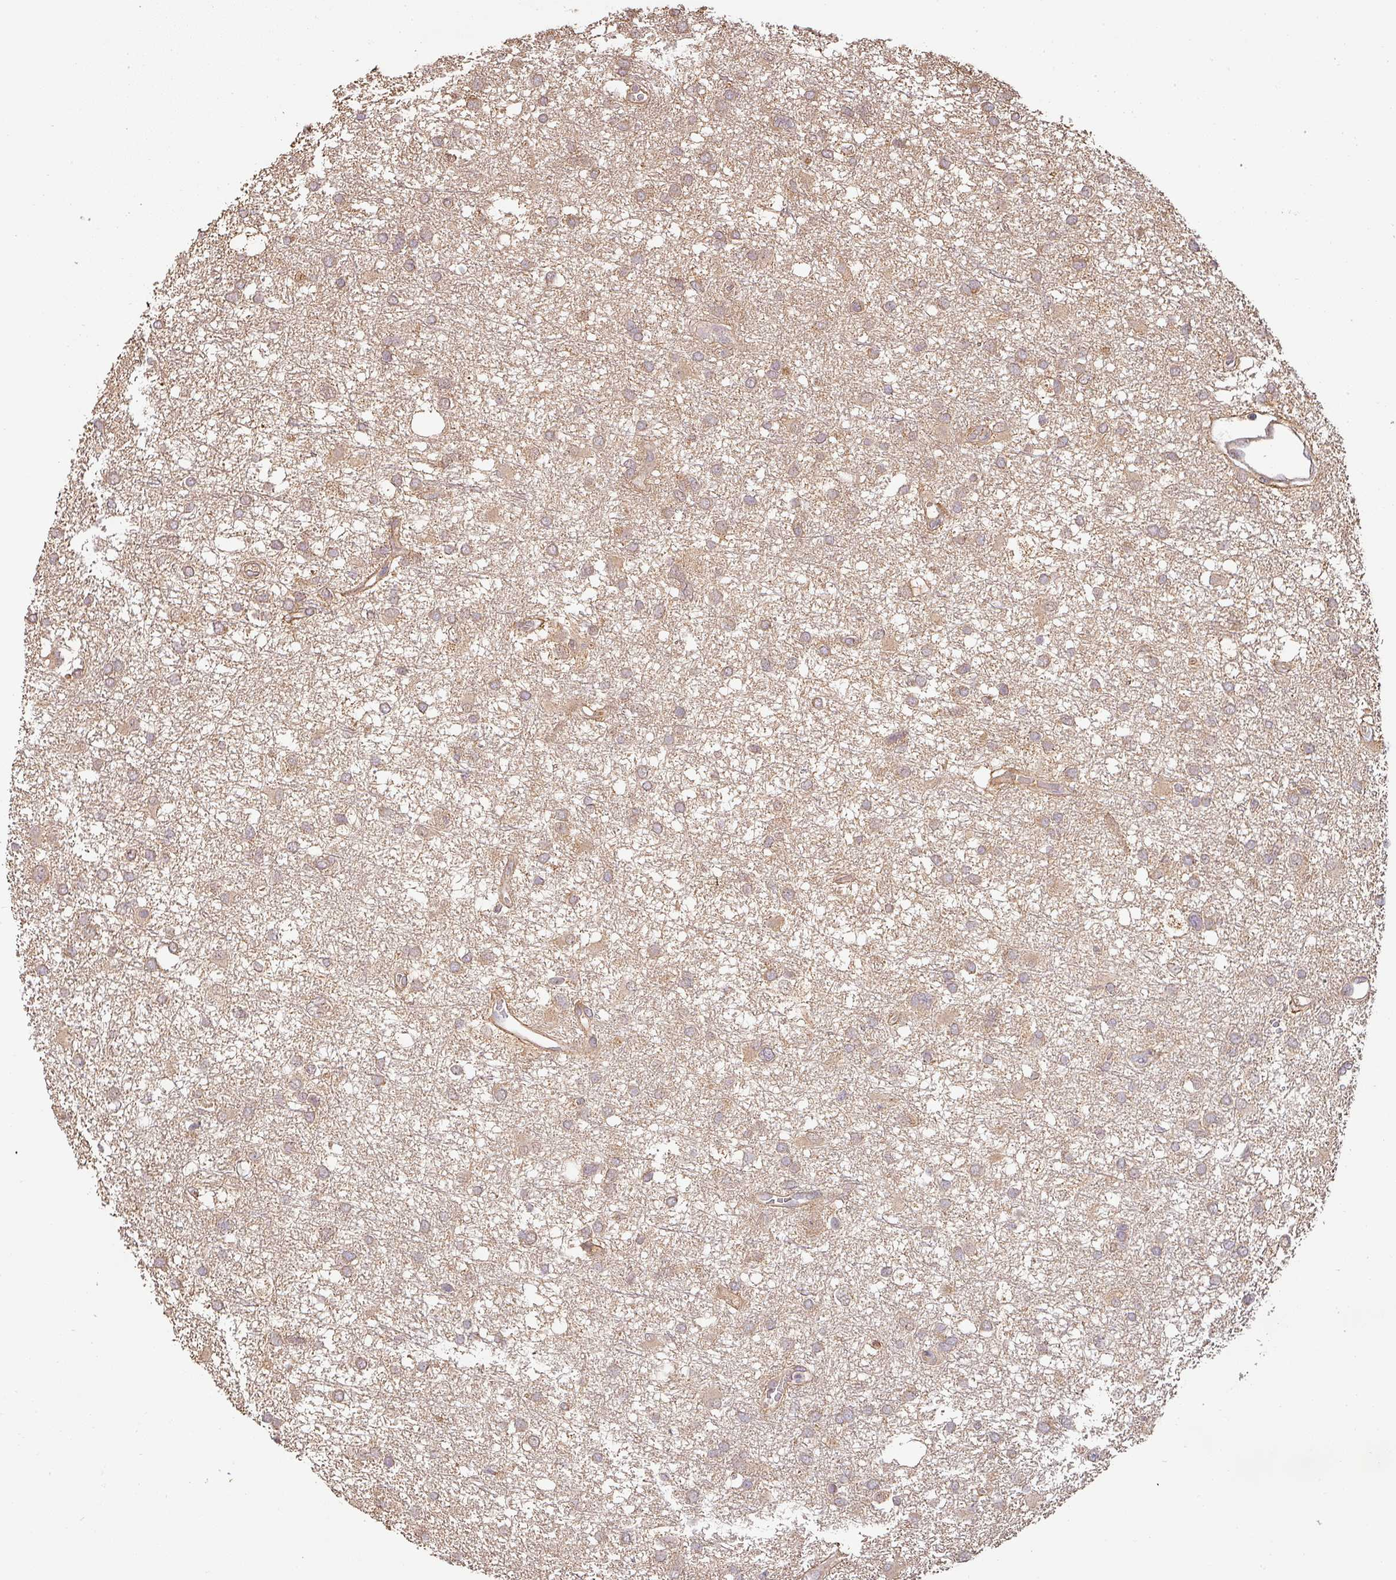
{"staining": {"intensity": "weak", "quantity": "25%-75%", "location": "cytoplasmic/membranous"}, "tissue": "glioma", "cell_type": "Tumor cells", "image_type": "cancer", "snomed": [{"axis": "morphology", "description": "Glioma, malignant, High grade"}, {"axis": "topography", "description": "Brain"}], "caption": "Glioma stained with IHC reveals weak cytoplasmic/membranous staining in approximately 25%-75% of tumor cells. Nuclei are stained in blue.", "gene": "BPIFB3", "patient": {"sex": "male", "age": 61}}